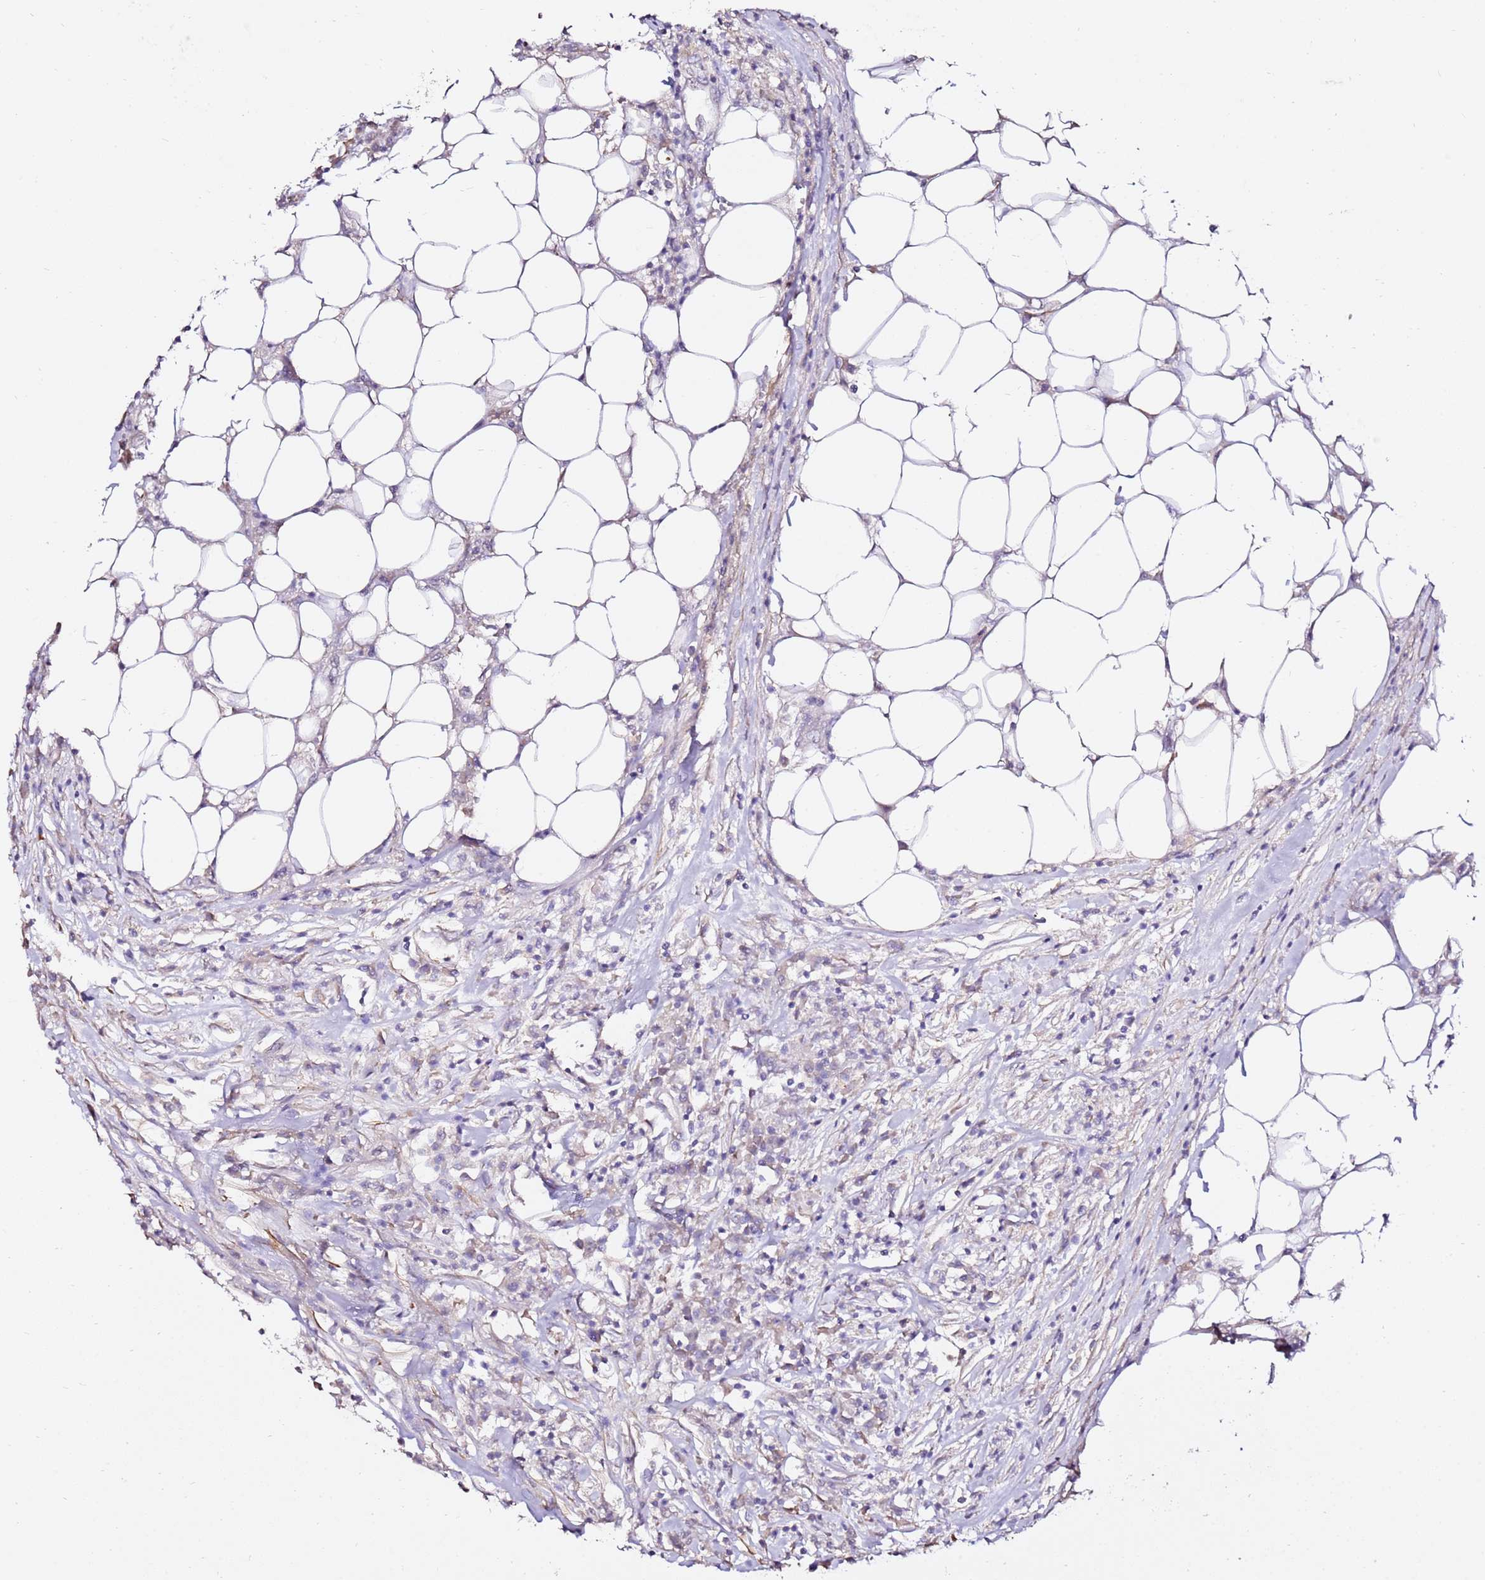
{"staining": {"intensity": "negative", "quantity": "none", "location": "none"}, "tissue": "colorectal cancer", "cell_type": "Tumor cells", "image_type": "cancer", "snomed": [{"axis": "morphology", "description": "Adenocarcinoma, NOS"}, {"axis": "topography", "description": "Colon"}], "caption": "Protein analysis of colorectal adenocarcinoma shows no significant positivity in tumor cells.", "gene": "ART5", "patient": {"sex": "male", "age": 71}}